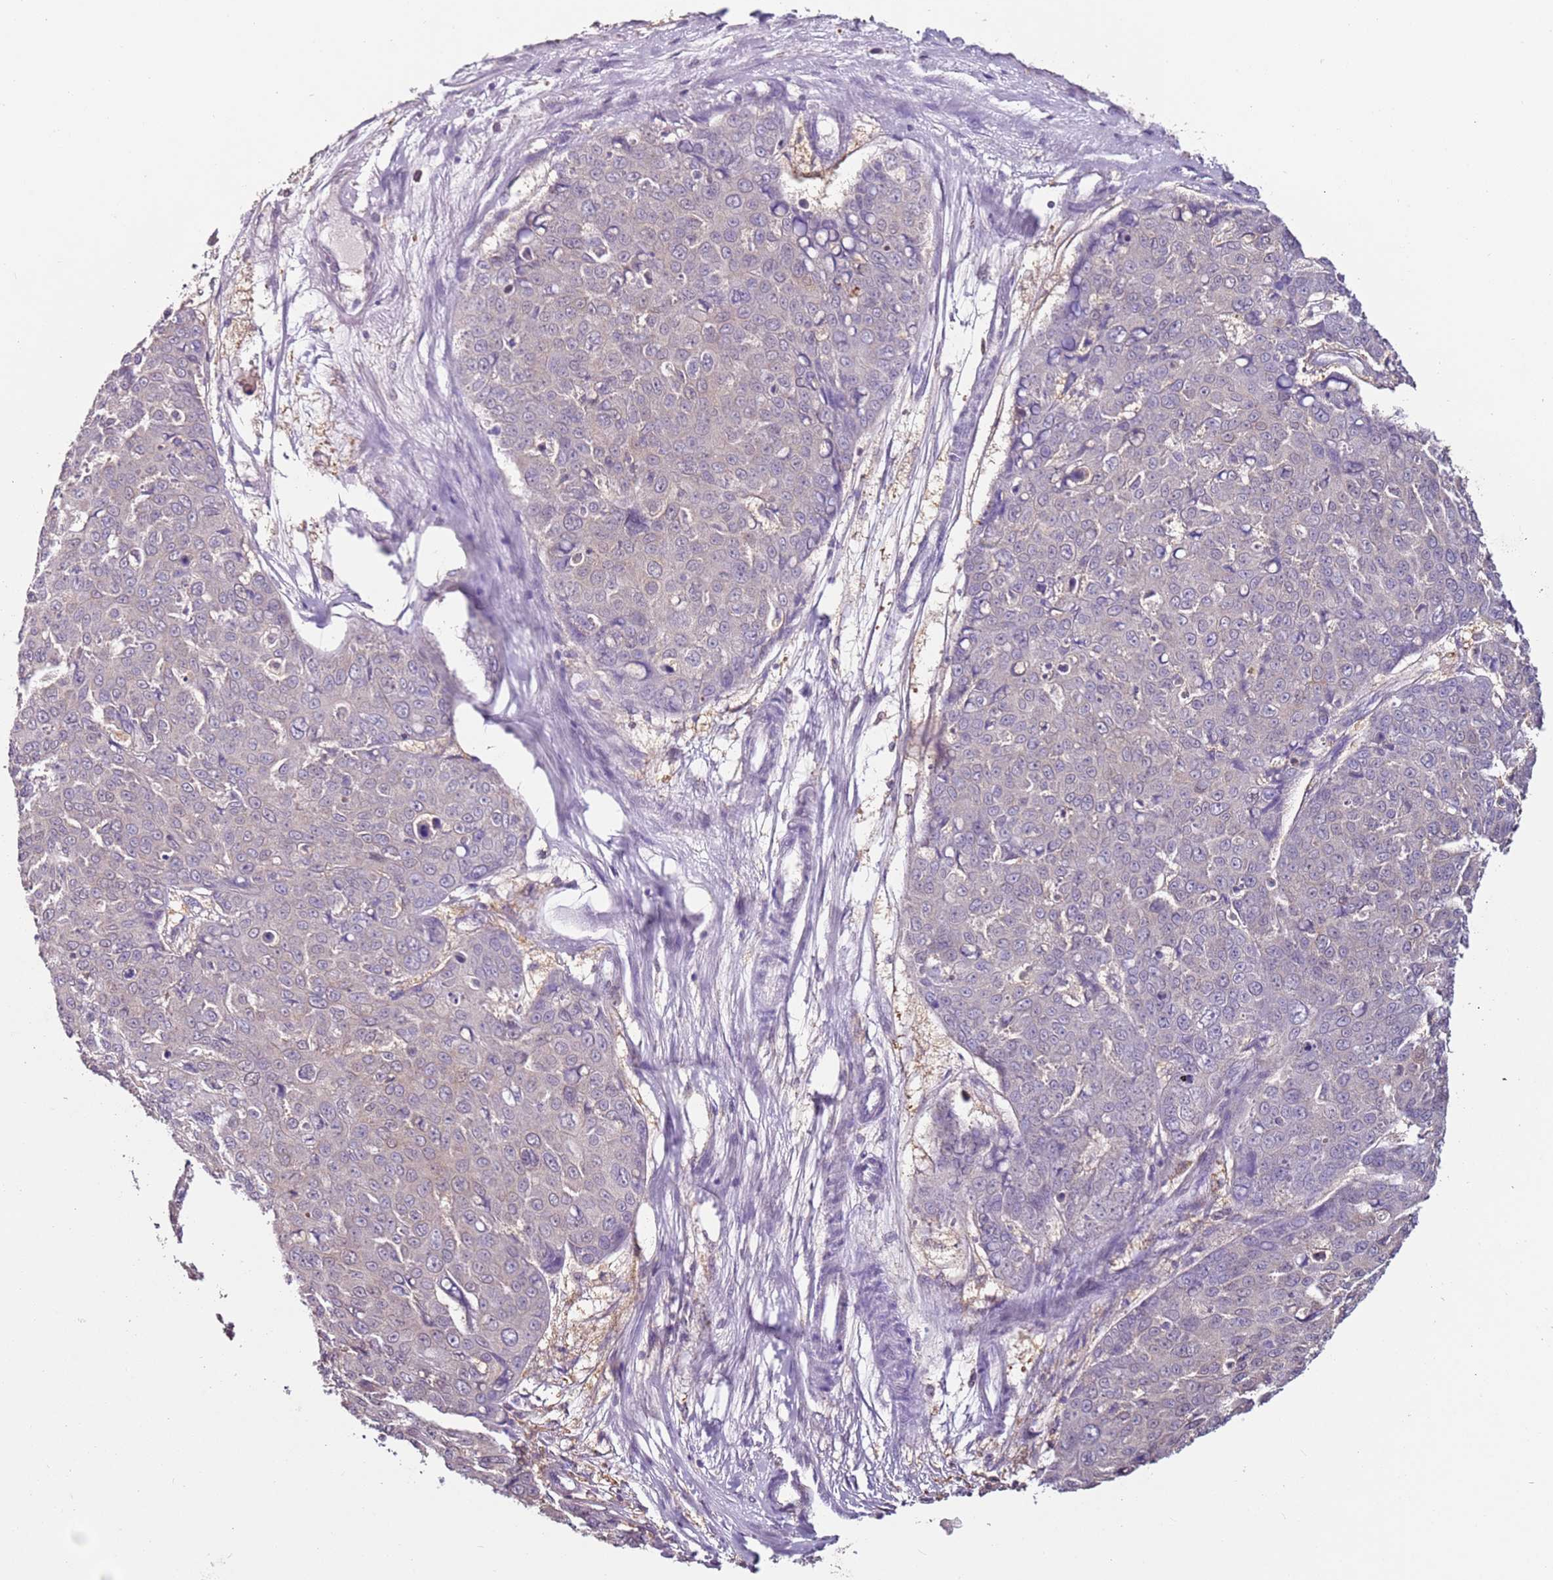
{"staining": {"intensity": "negative", "quantity": "none", "location": "none"}, "tissue": "skin cancer", "cell_type": "Tumor cells", "image_type": "cancer", "snomed": [{"axis": "morphology", "description": "Squamous cell carcinoma, NOS"}, {"axis": "topography", "description": "Skin"}], "caption": "Immunohistochemical staining of human skin cancer exhibits no significant expression in tumor cells.", "gene": "MDH1", "patient": {"sex": "male", "age": 71}}